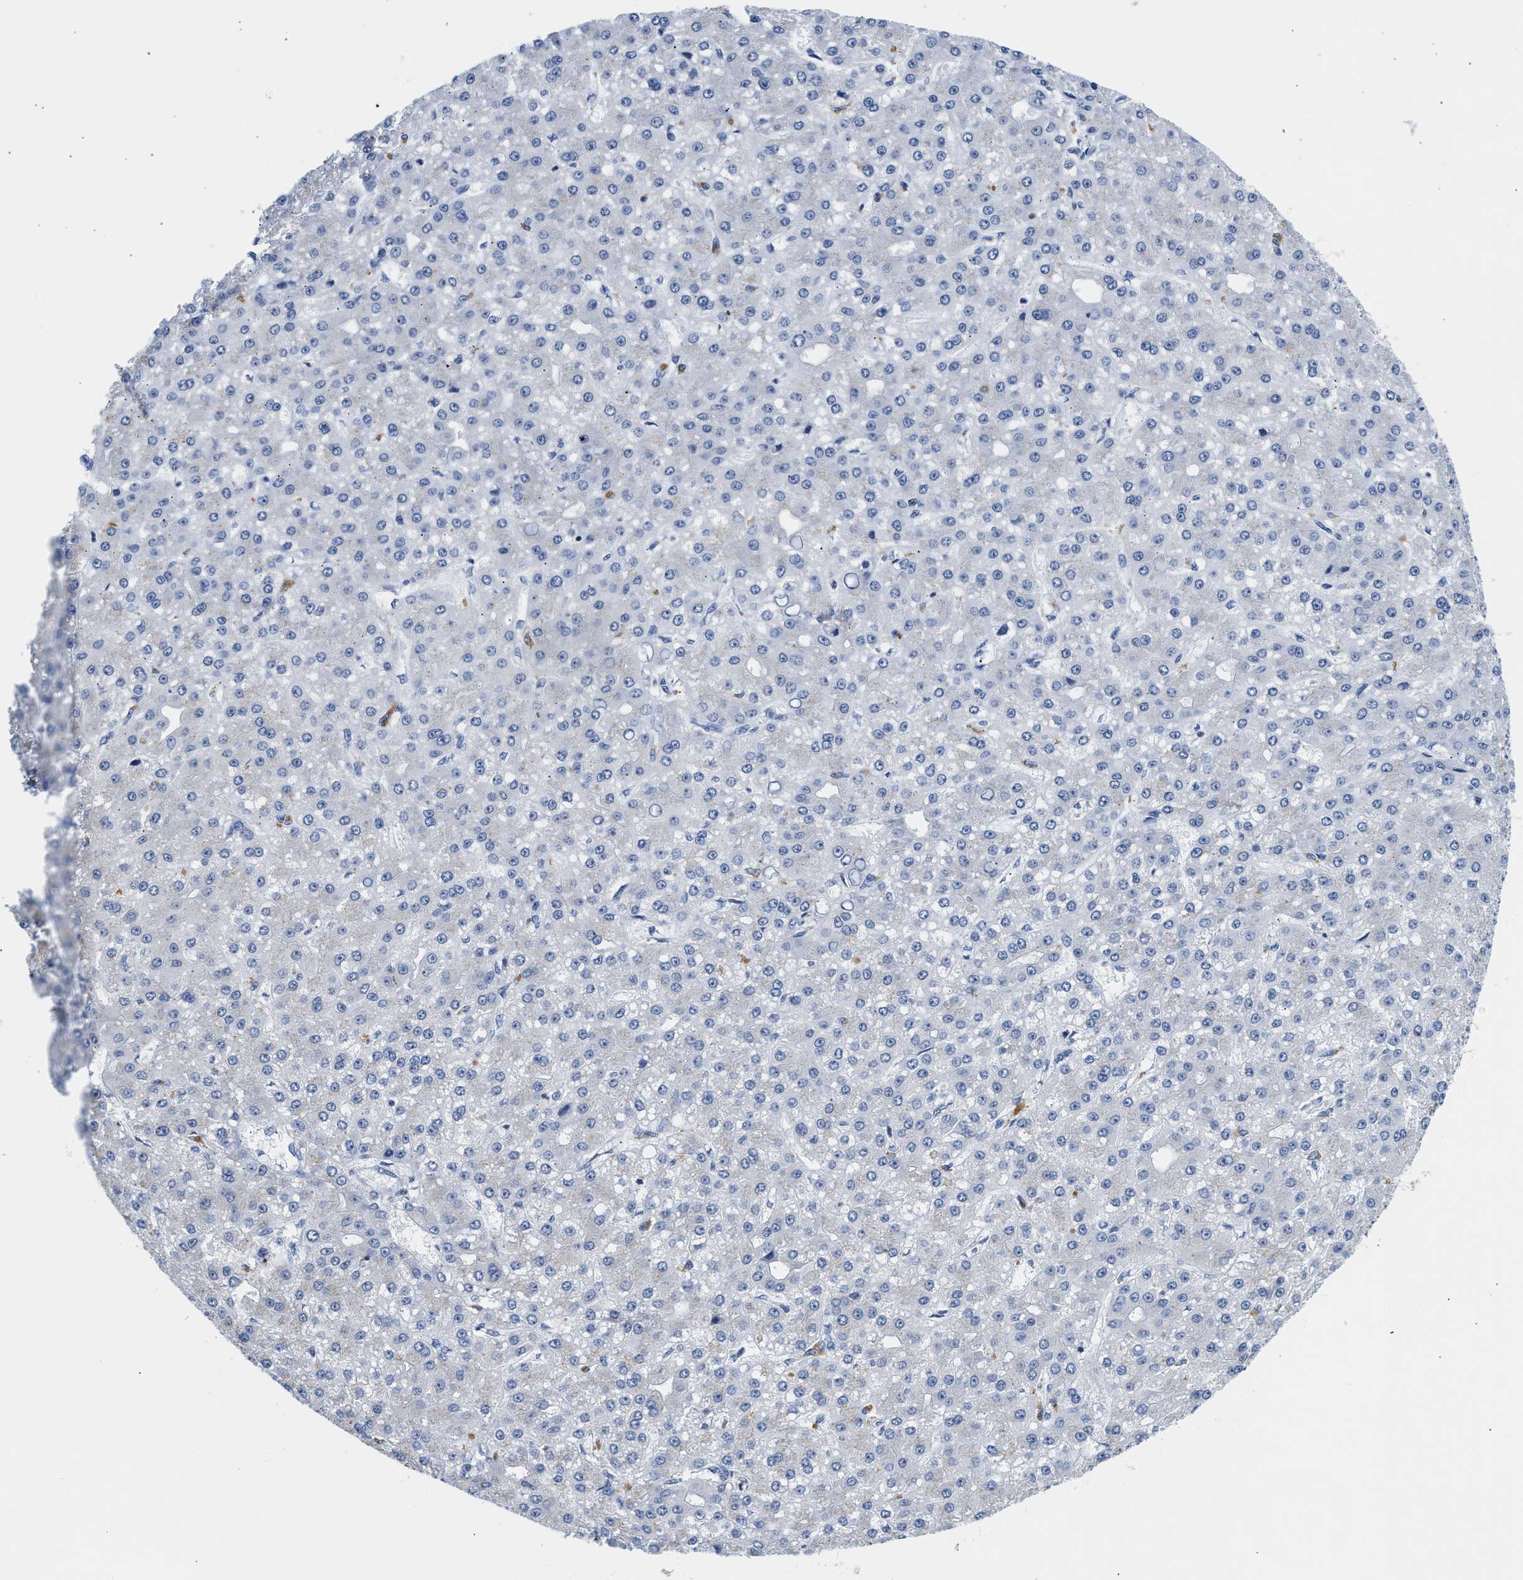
{"staining": {"intensity": "negative", "quantity": "none", "location": "none"}, "tissue": "liver cancer", "cell_type": "Tumor cells", "image_type": "cancer", "snomed": [{"axis": "morphology", "description": "Carcinoma, Hepatocellular, NOS"}, {"axis": "topography", "description": "Liver"}], "caption": "IHC of human hepatocellular carcinoma (liver) exhibits no expression in tumor cells.", "gene": "PPM1L", "patient": {"sex": "male", "age": 67}}